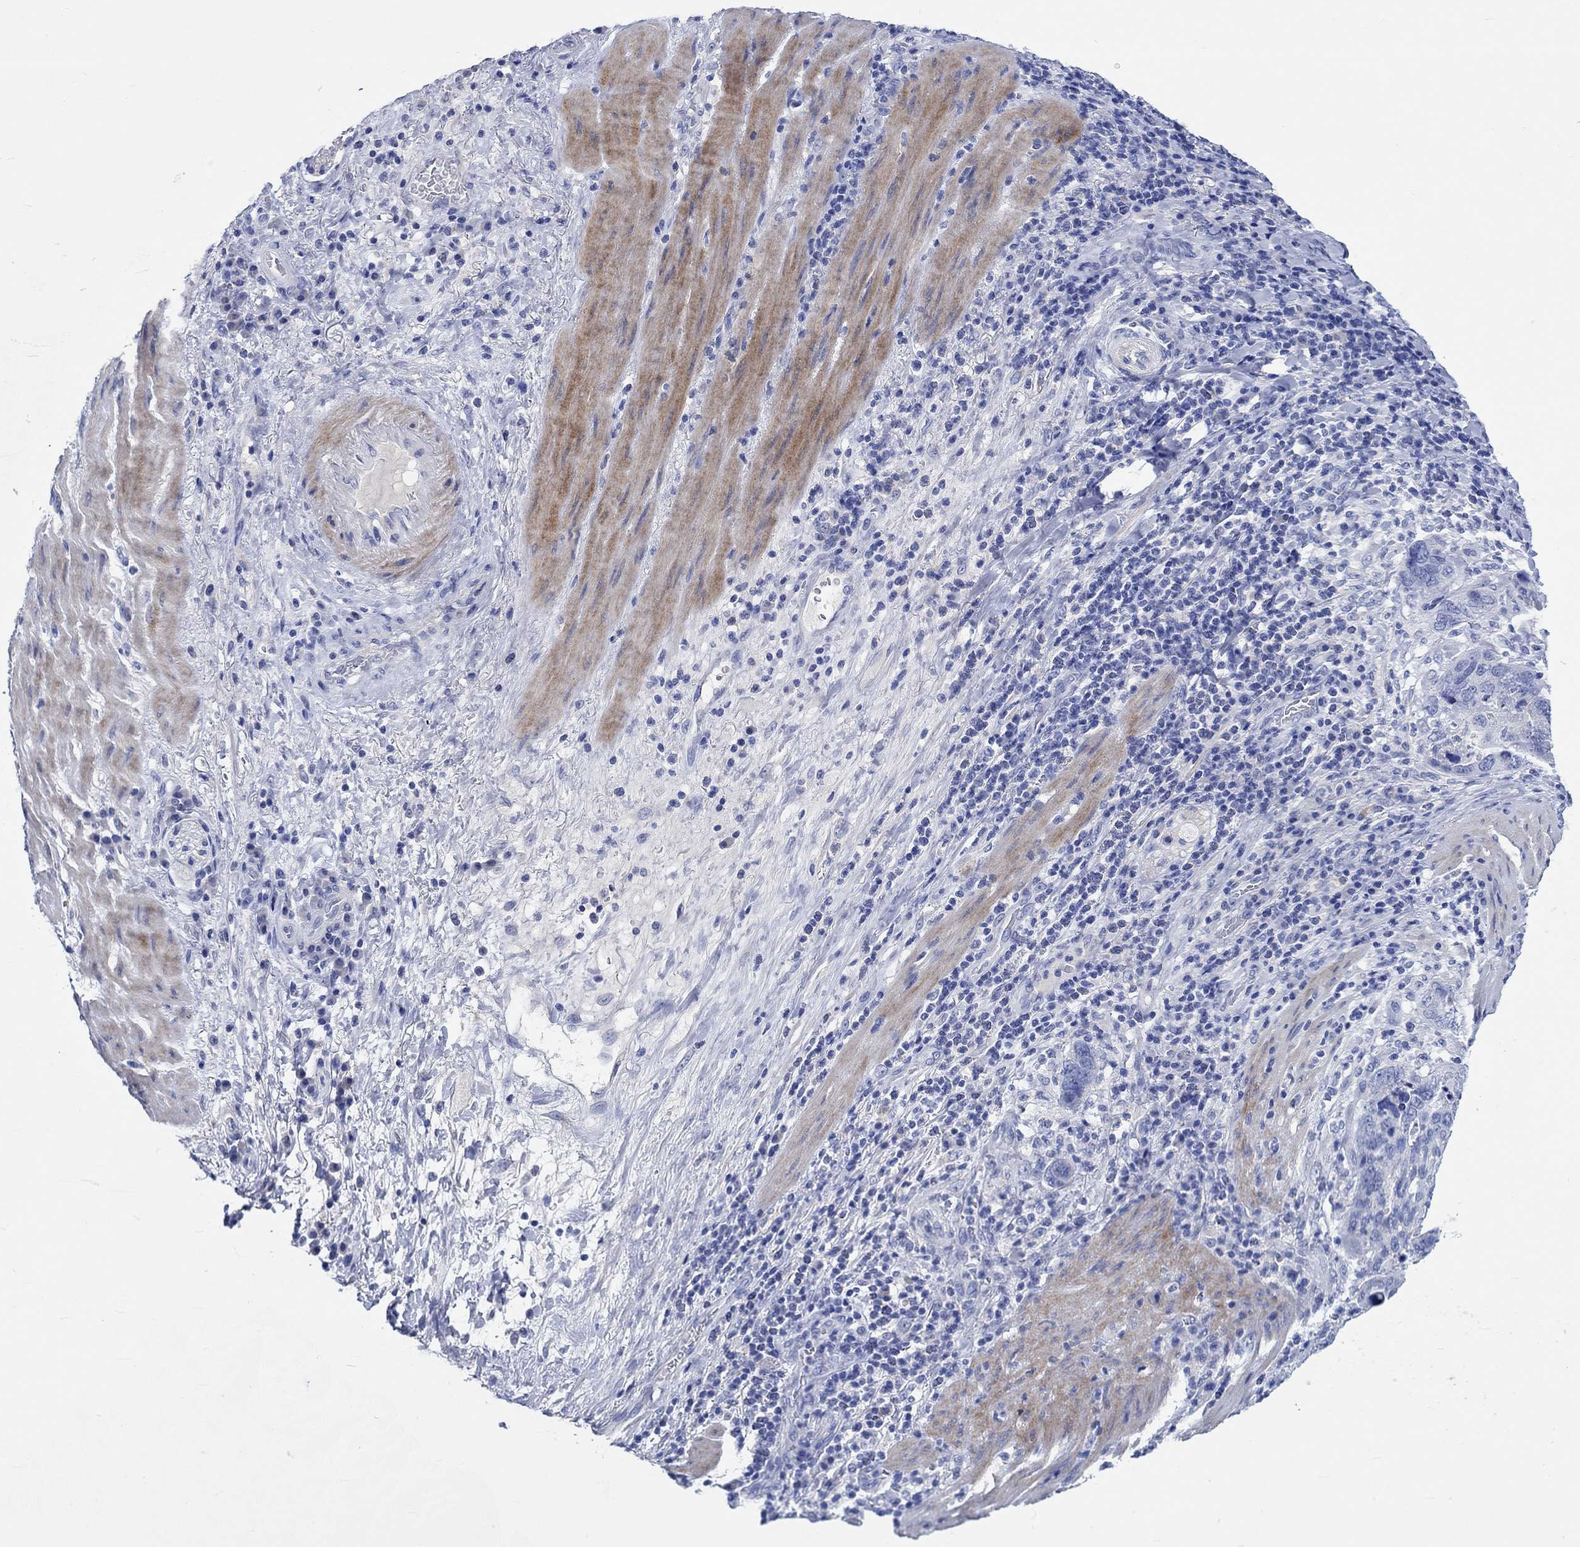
{"staining": {"intensity": "negative", "quantity": "none", "location": "none"}, "tissue": "stomach cancer", "cell_type": "Tumor cells", "image_type": "cancer", "snomed": [{"axis": "morphology", "description": "Adenocarcinoma, NOS"}, {"axis": "topography", "description": "Stomach"}], "caption": "Immunohistochemistry photomicrograph of neoplastic tissue: human stomach adenocarcinoma stained with DAB demonstrates no significant protein staining in tumor cells.", "gene": "SHISA4", "patient": {"sex": "male", "age": 54}}